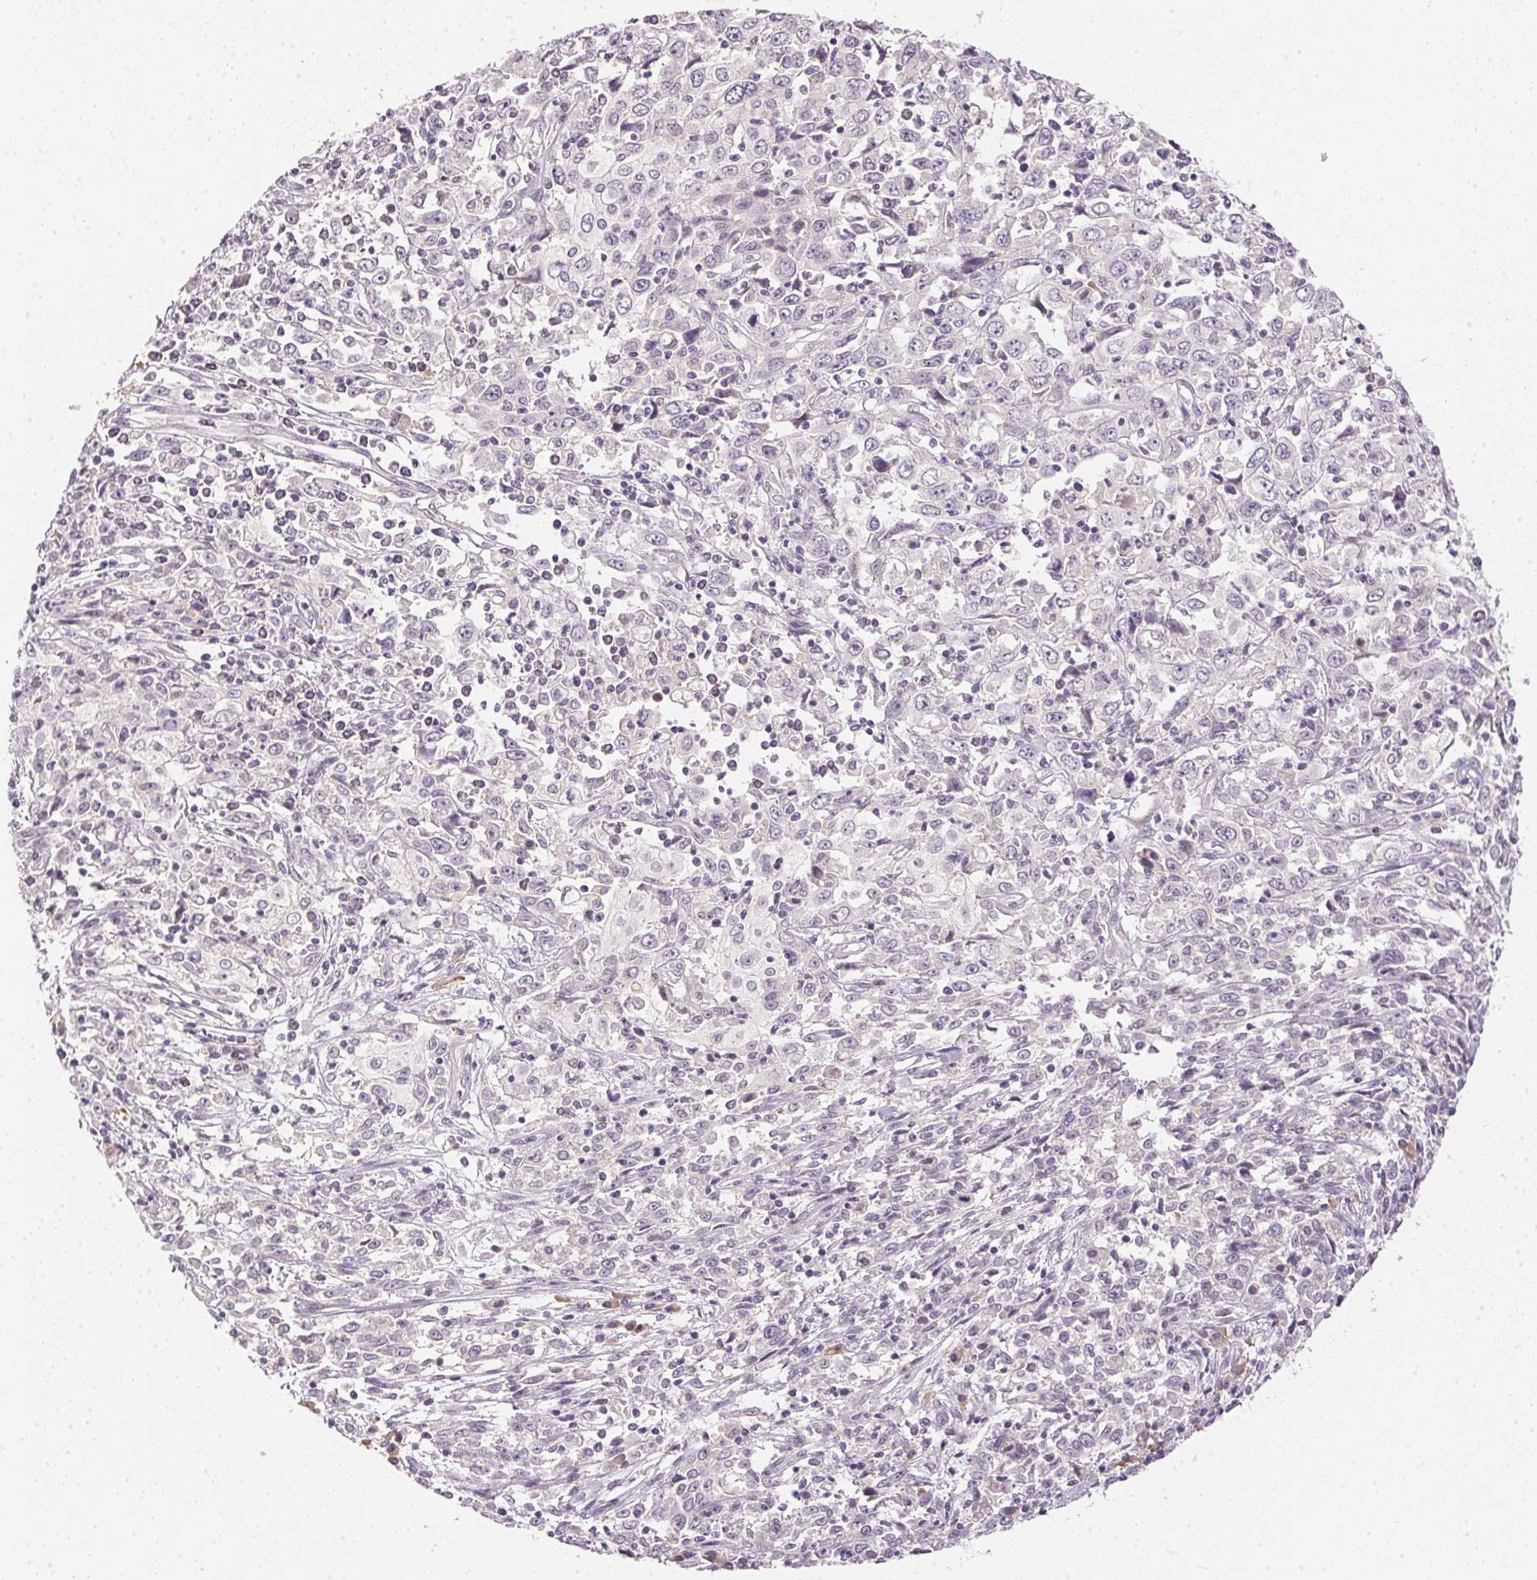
{"staining": {"intensity": "negative", "quantity": "none", "location": "none"}, "tissue": "cervical cancer", "cell_type": "Tumor cells", "image_type": "cancer", "snomed": [{"axis": "morphology", "description": "Adenocarcinoma, NOS"}, {"axis": "topography", "description": "Cervix"}], "caption": "This micrograph is of adenocarcinoma (cervical) stained with immunohistochemistry to label a protein in brown with the nuclei are counter-stained blue. There is no expression in tumor cells.", "gene": "TTC23L", "patient": {"sex": "female", "age": 40}}